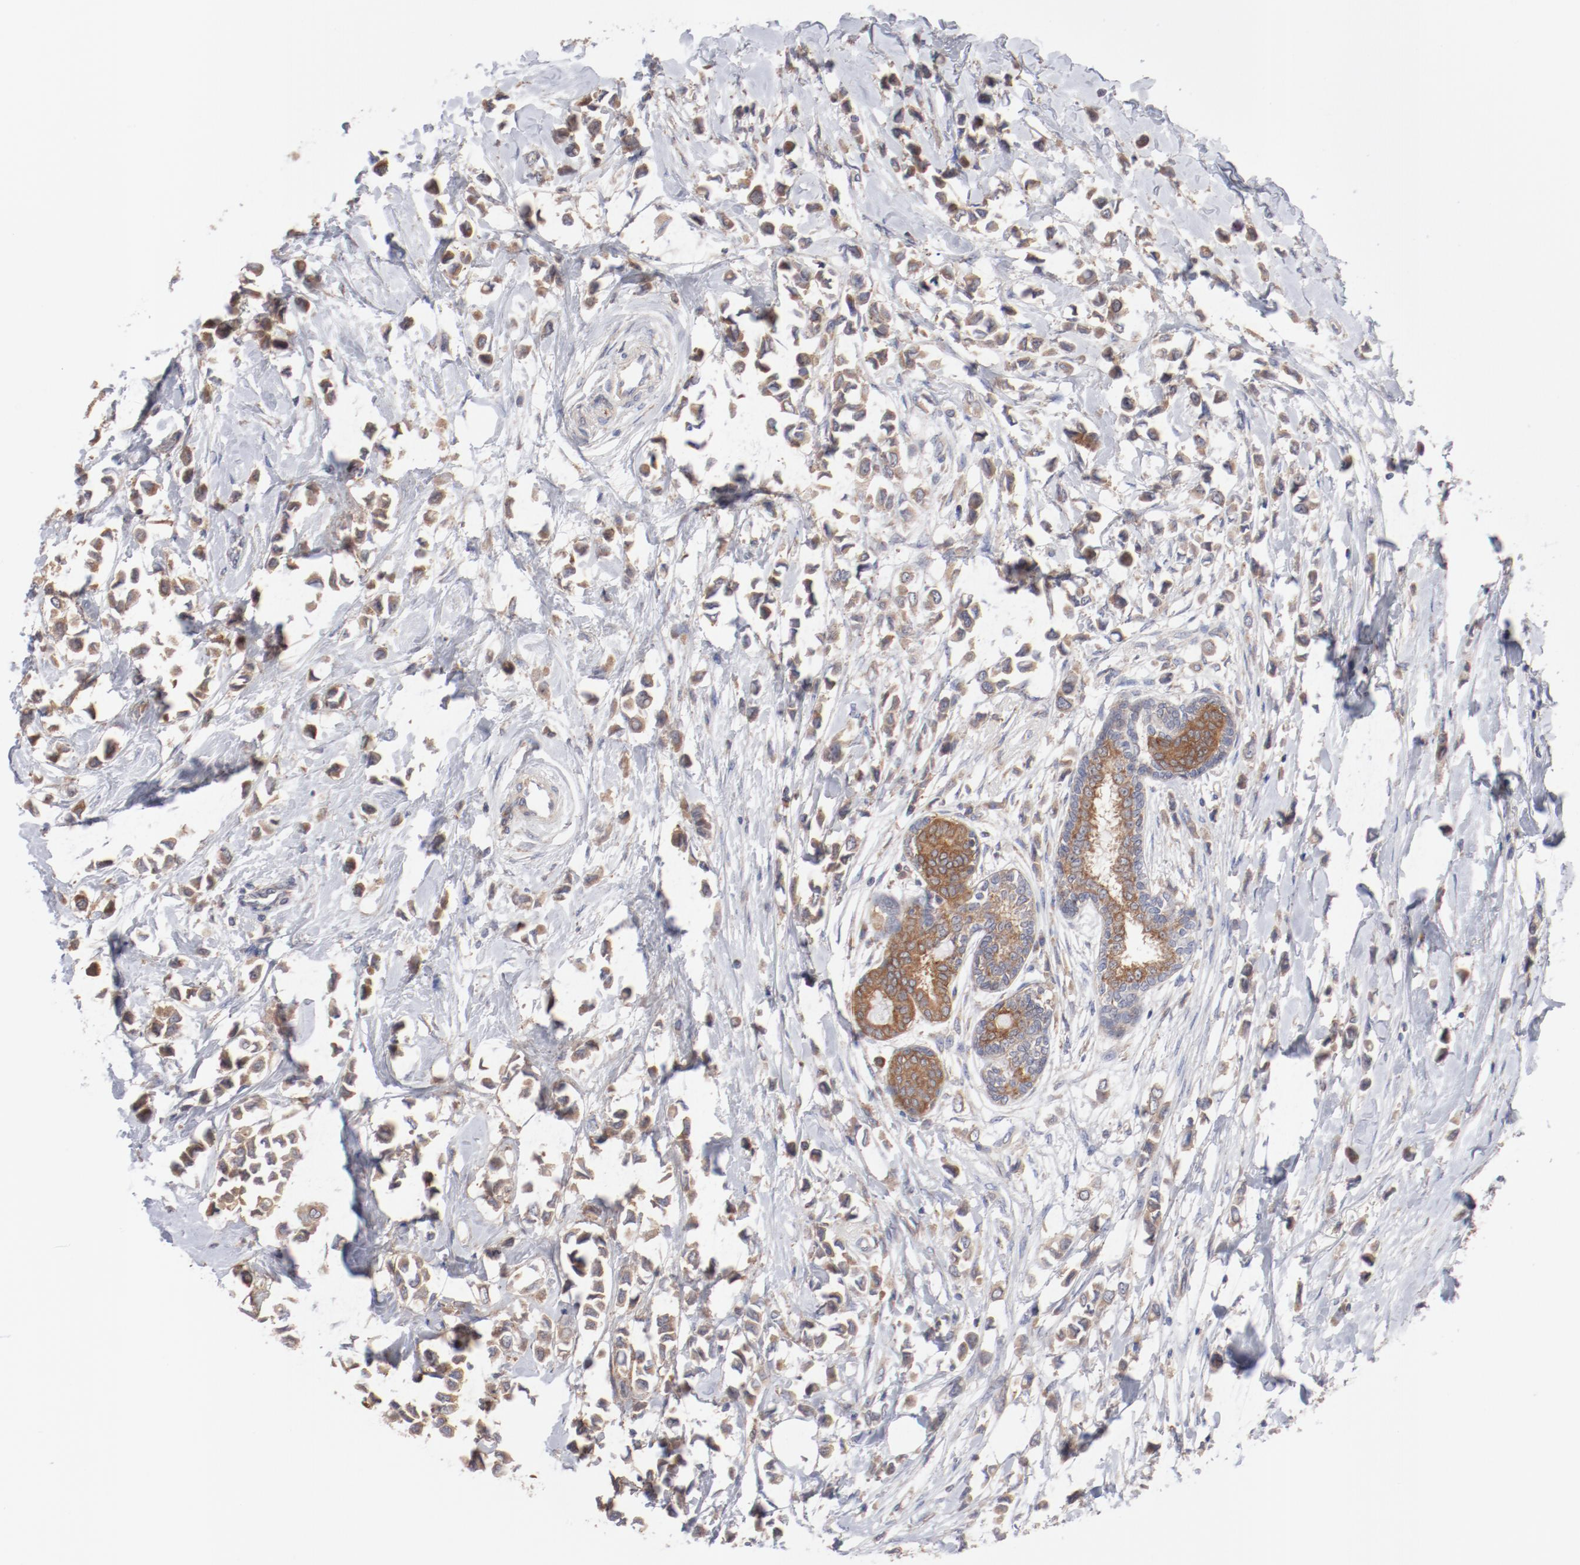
{"staining": {"intensity": "moderate", "quantity": ">75%", "location": "cytoplasmic/membranous"}, "tissue": "breast cancer", "cell_type": "Tumor cells", "image_type": "cancer", "snomed": [{"axis": "morphology", "description": "Lobular carcinoma"}, {"axis": "topography", "description": "Breast"}], "caption": "Breast cancer stained with a protein marker demonstrates moderate staining in tumor cells.", "gene": "PPFIBP2", "patient": {"sex": "female", "age": 51}}